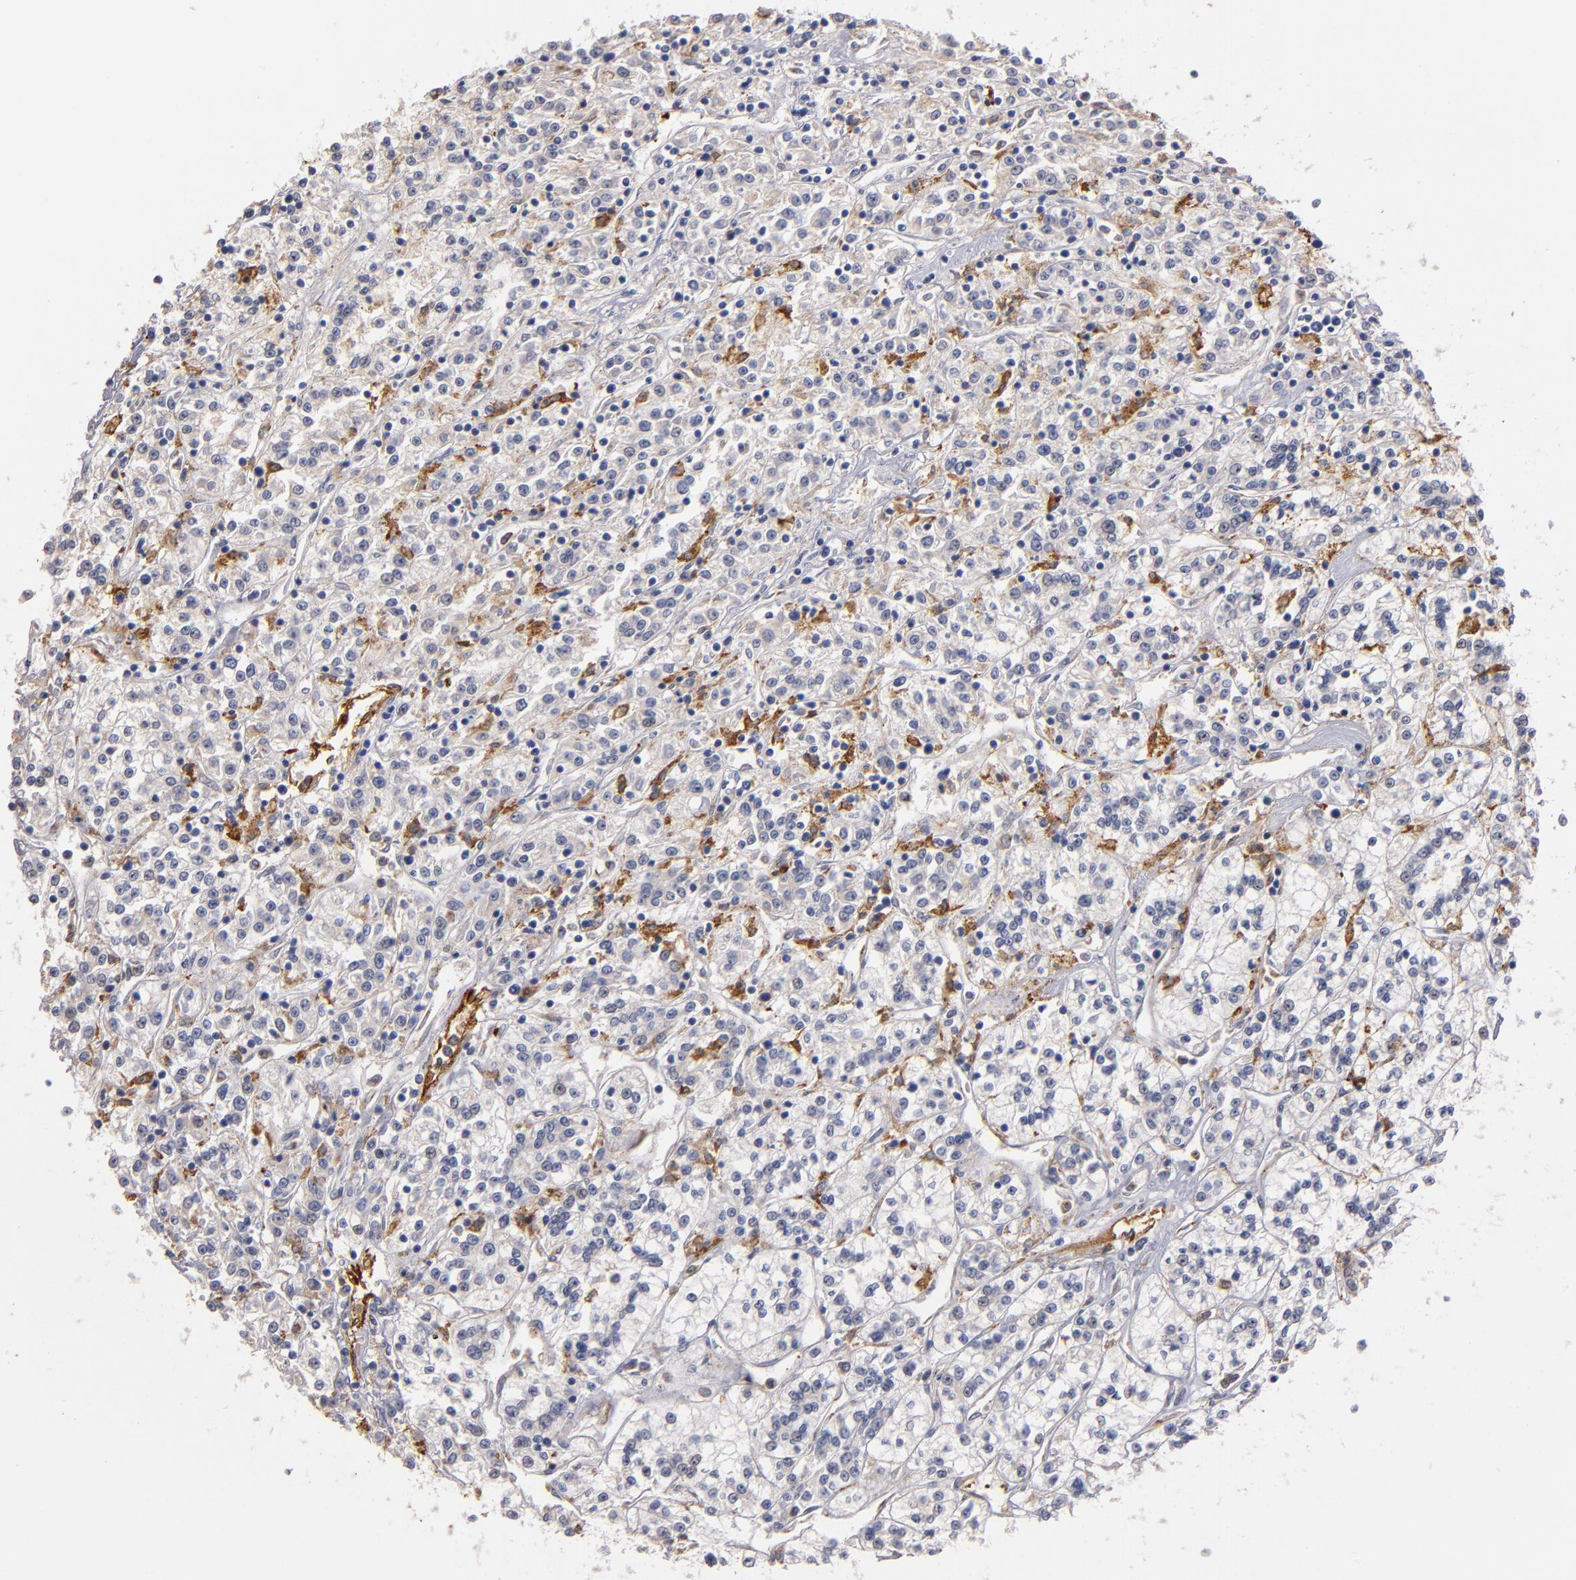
{"staining": {"intensity": "negative", "quantity": "none", "location": "none"}, "tissue": "renal cancer", "cell_type": "Tumor cells", "image_type": "cancer", "snomed": [{"axis": "morphology", "description": "Adenocarcinoma, NOS"}, {"axis": "topography", "description": "Kidney"}], "caption": "Tumor cells are negative for protein expression in human renal cancer.", "gene": "SELP", "patient": {"sex": "female", "age": 76}}